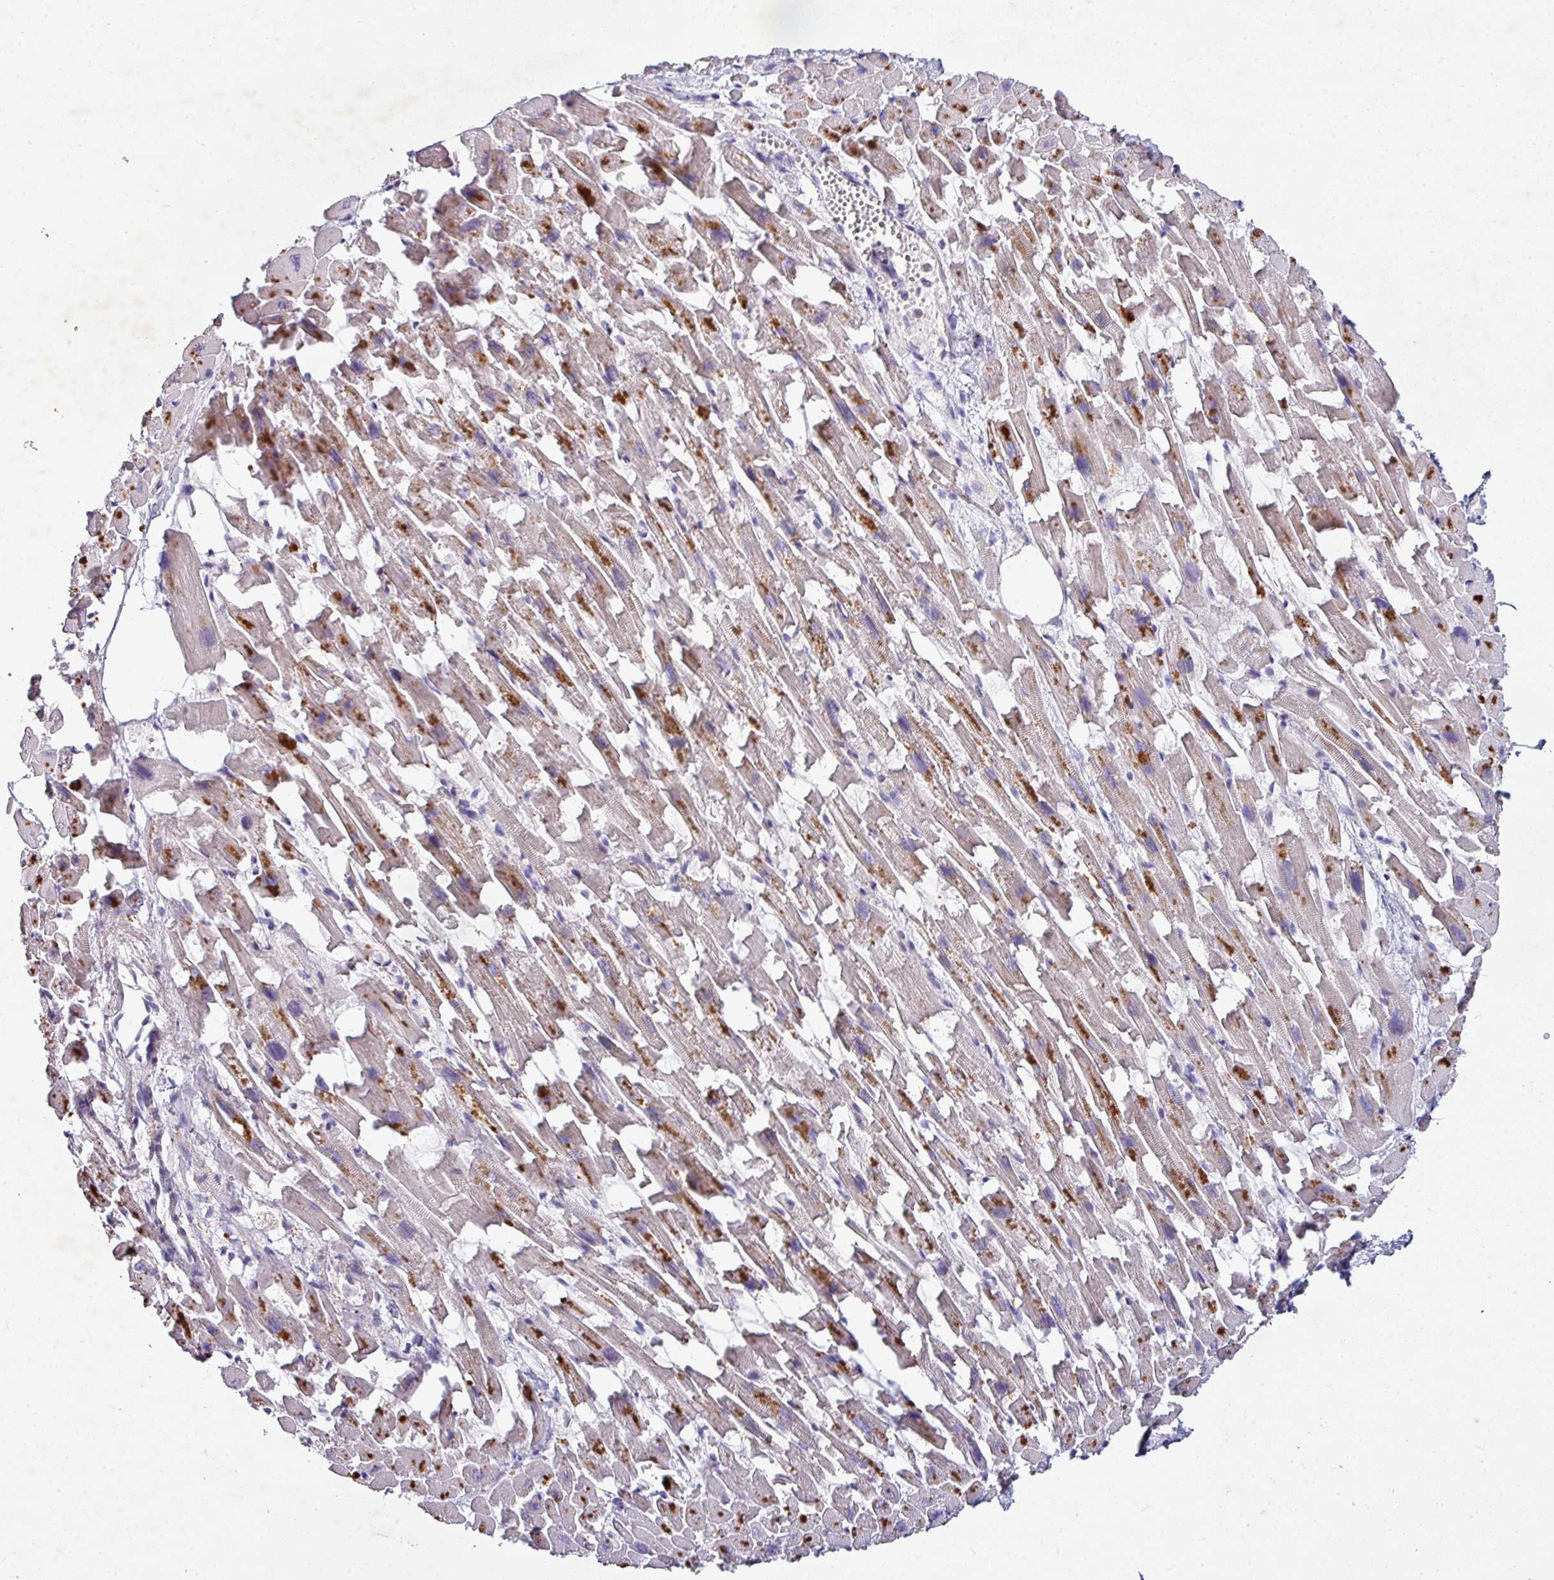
{"staining": {"intensity": "moderate", "quantity": ">75%", "location": "cytoplasmic/membranous"}, "tissue": "heart muscle", "cell_type": "Cardiomyocytes", "image_type": "normal", "snomed": [{"axis": "morphology", "description": "Normal tissue, NOS"}, {"axis": "topography", "description": "Heart"}], "caption": "An immunohistochemistry (IHC) micrograph of benign tissue is shown. Protein staining in brown labels moderate cytoplasmic/membranous positivity in heart muscle within cardiomyocytes.", "gene": "AEBP2", "patient": {"sex": "female", "age": 64}}